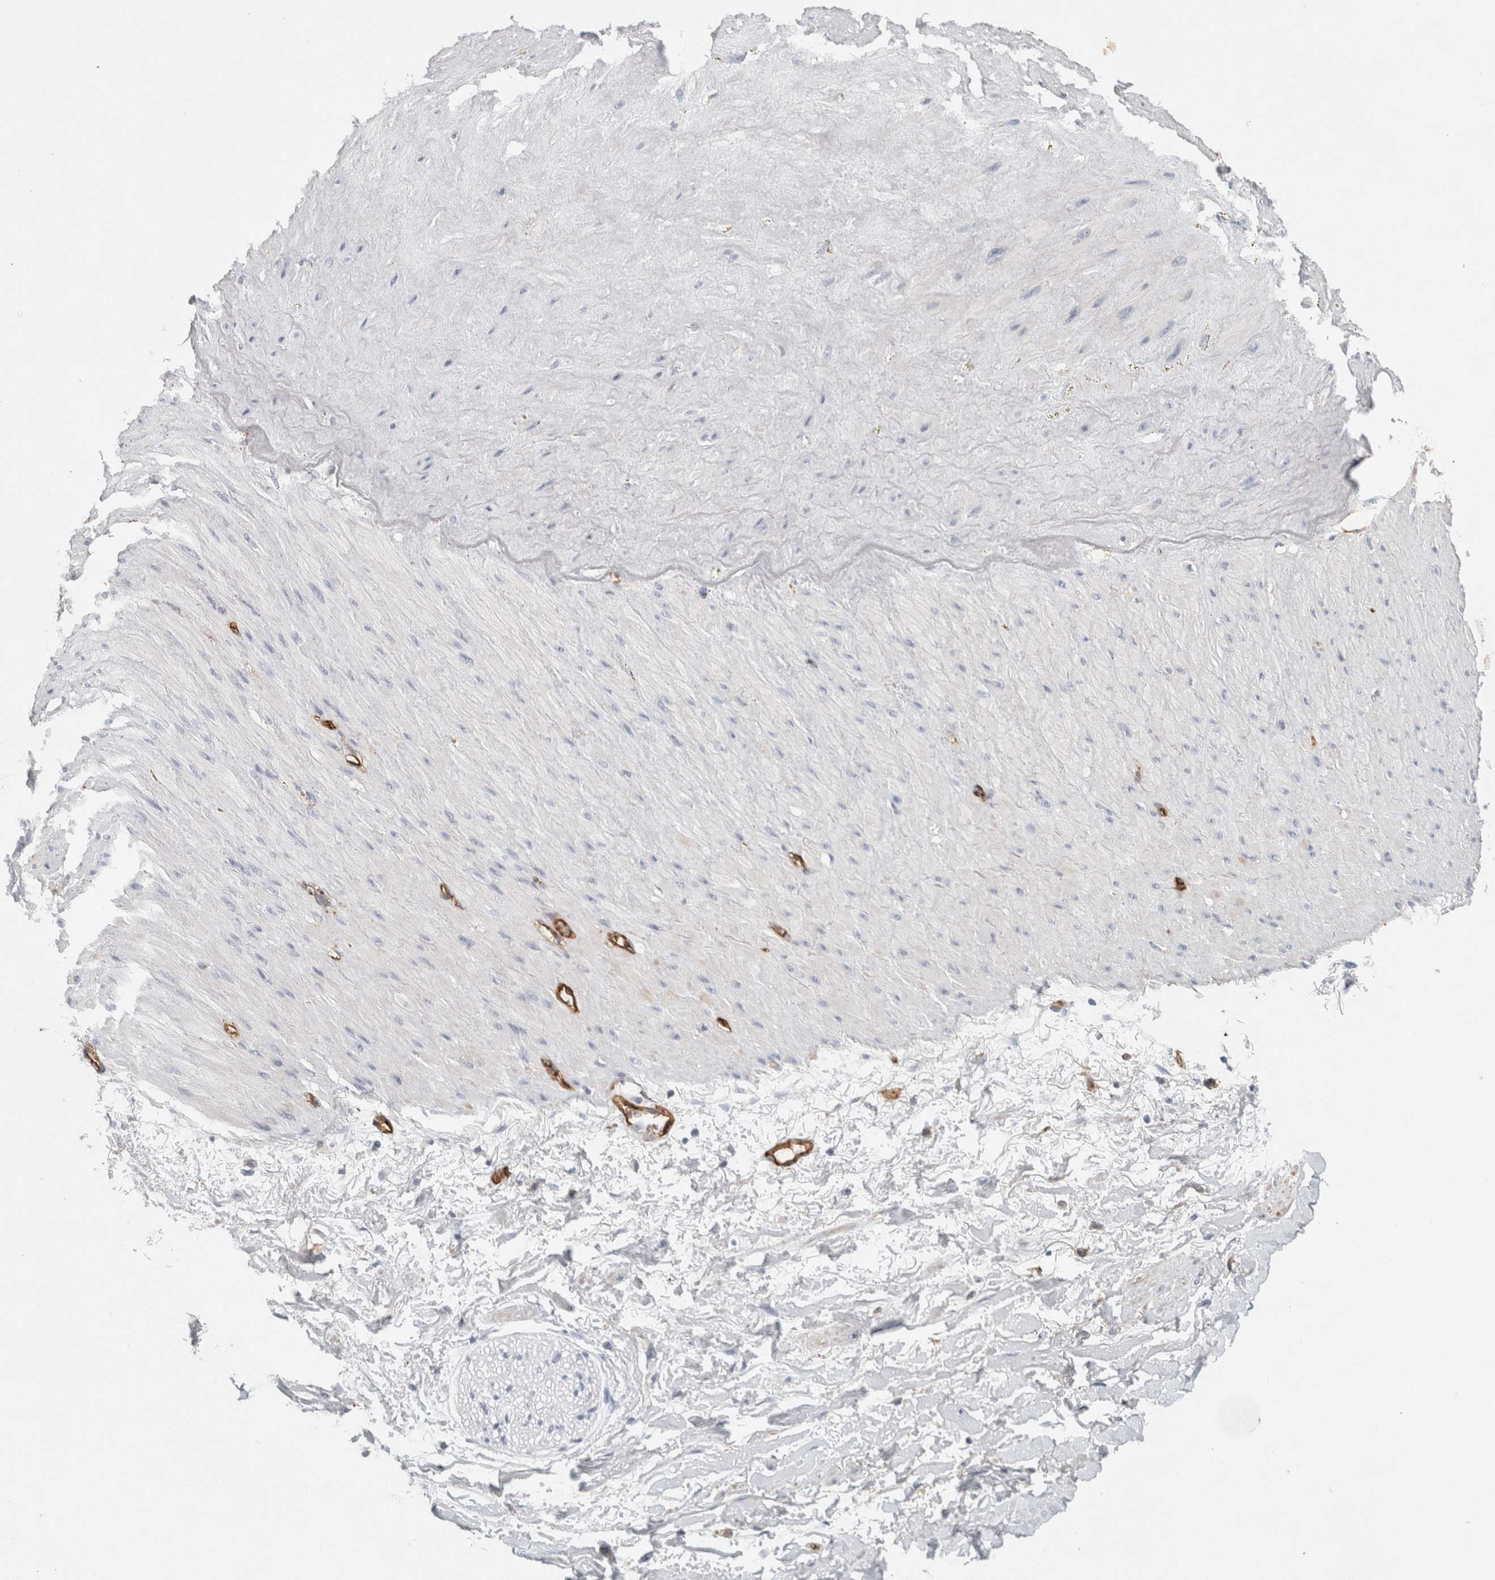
{"staining": {"intensity": "negative", "quantity": "none", "location": "none"}, "tissue": "soft tissue", "cell_type": "Fibroblasts", "image_type": "normal", "snomed": [{"axis": "morphology", "description": "Normal tissue, NOS"}, {"axis": "topography", "description": "Soft tissue"}], "caption": "This is an immunohistochemistry (IHC) image of unremarkable soft tissue. There is no positivity in fibroblasts.", "gene": "CD36", "patient": {"sex": "male", "age": 72}}